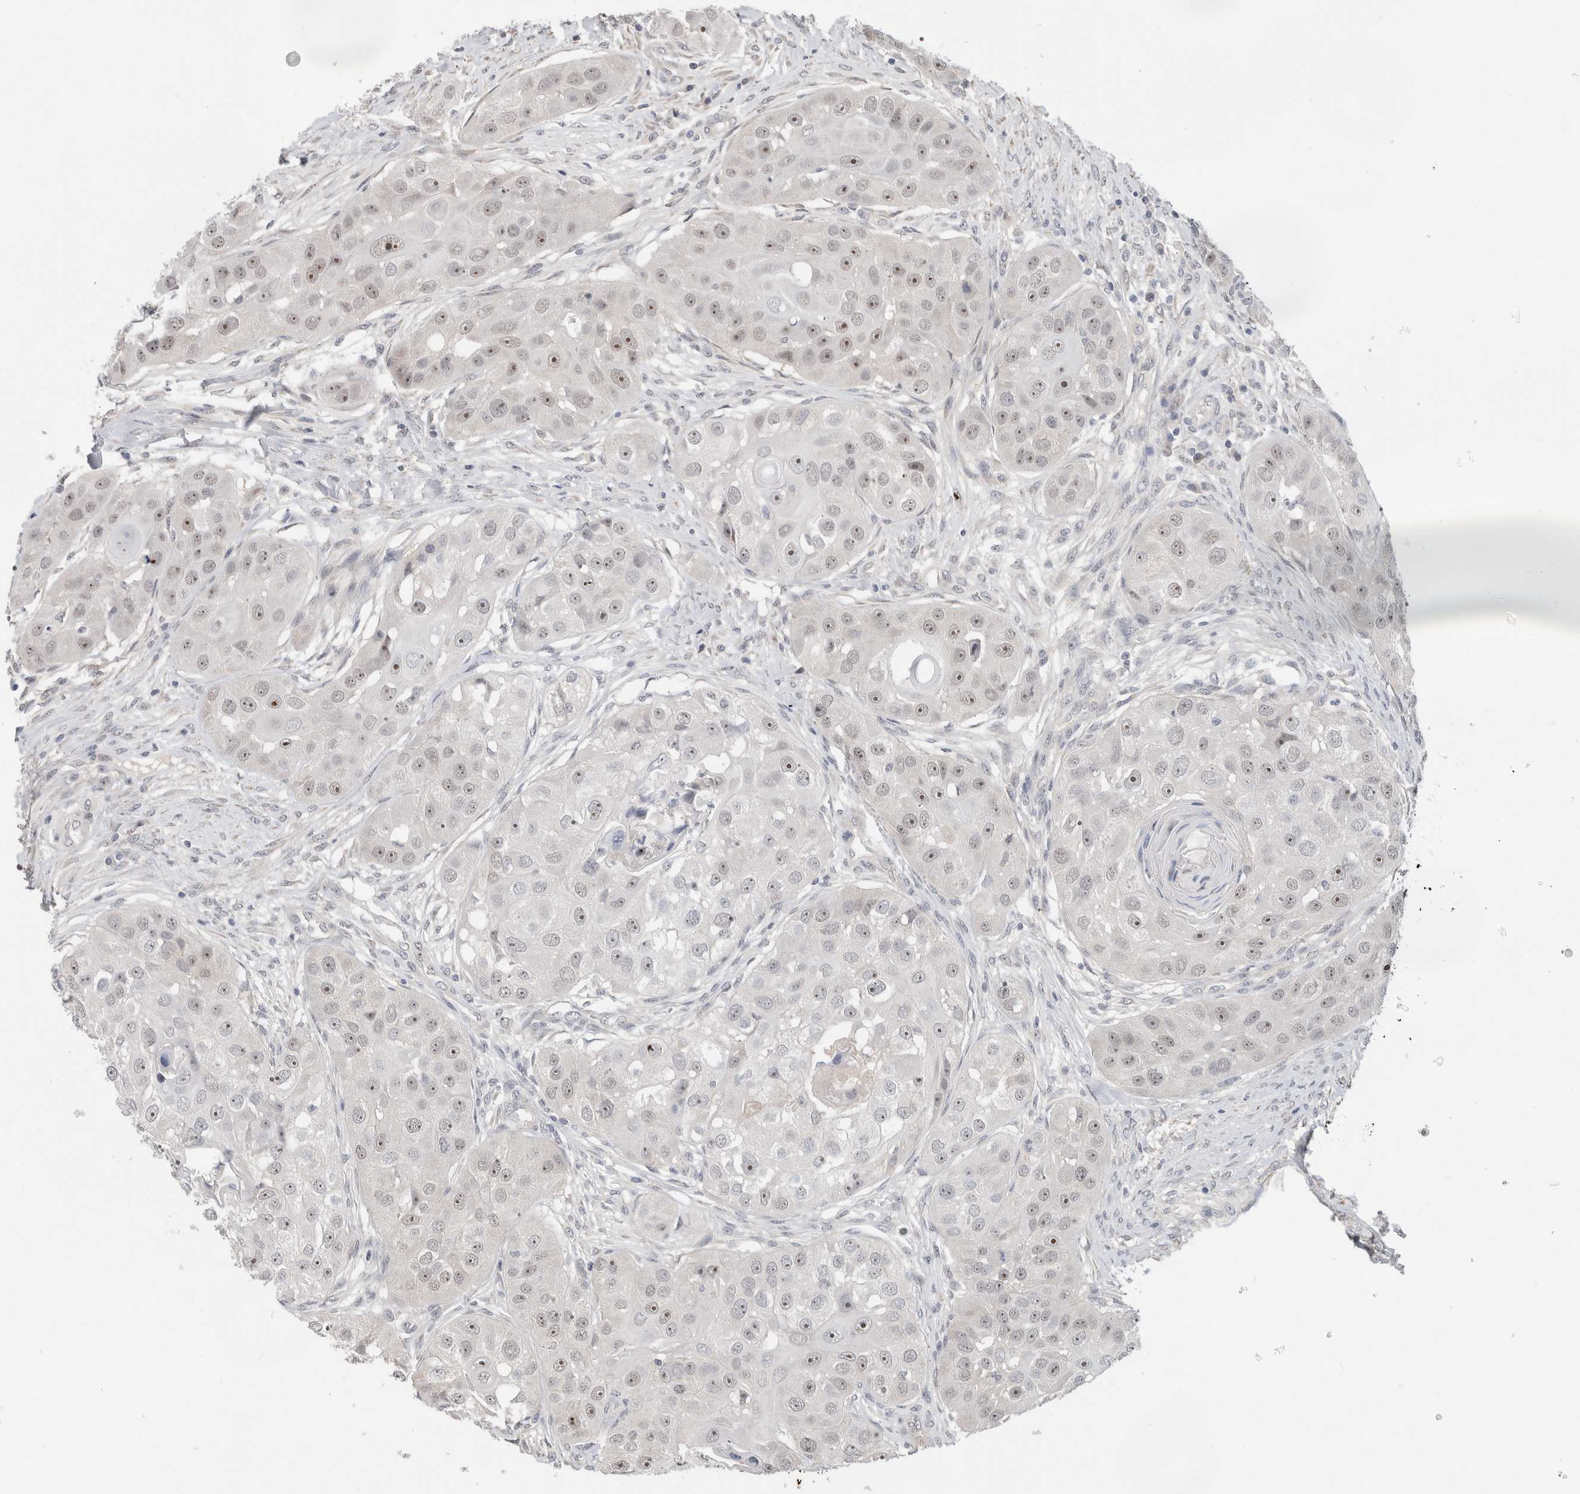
{"staining": {"intensity": "moderate", "quantity": "25%-75%", "location": "nuclear"}, "tissue": "head and neck cancer", "cell_type": "Tumor cells", "image_type": "cancer", "snomed": [{"axis": "morphology", "description": "Normal tissue, NOS"}, {"axis": "morphology", "description": "Squamous cell carcinoma, NOS"}, {"axis": "topography", "description": "Skeletal muscle"}, {"axis": "topography", "description": "Head-Neck"}], "caption": "The image reveals immunohistochemical staining of head and neck cancer (squamous cell carcinoma). There is moderate nuclear expression is identified in approximately 25%-75% of tumor cells.", "gene": "HCN3", "patient": {"sex": "male", "age": 51}}